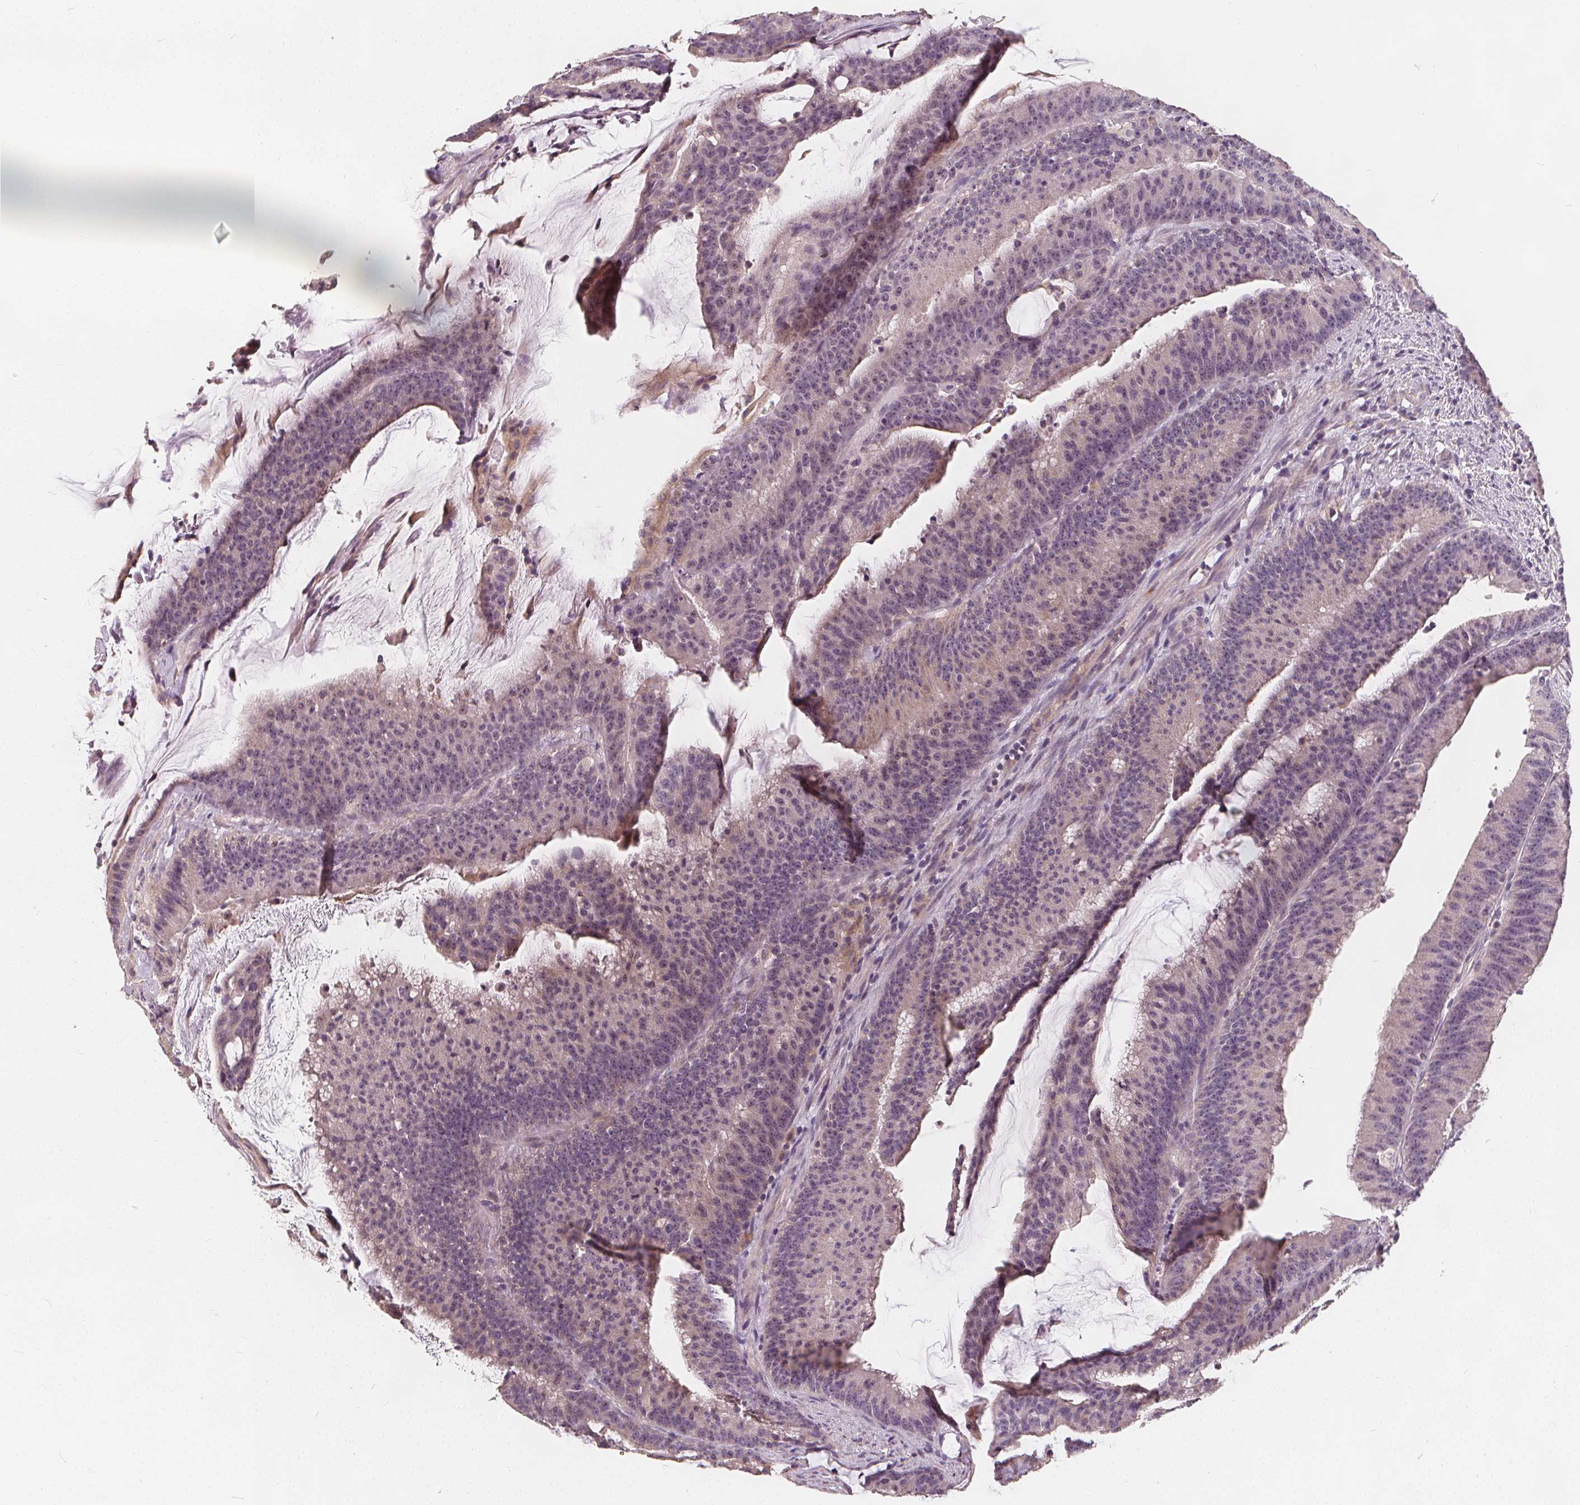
{"staining": {"intensity": "negative", "quantity": "none", "location": "none"}, "tissue": "colorectal cancer", "cell_type": "Tumor cells", "image_type": "cancer", "snomed": [{"axis": "morphology", "description": "Adenocarcinoma, NOS"}, {"axis": "topography", "description": "Colon"}], "caption": "Adenocarcinoma (colorectal) was stained to show a protein in brown. There is no significant expression in tumor cells.", "gene": "DRC3", "patient": {"sex": "female", "age": 78}}